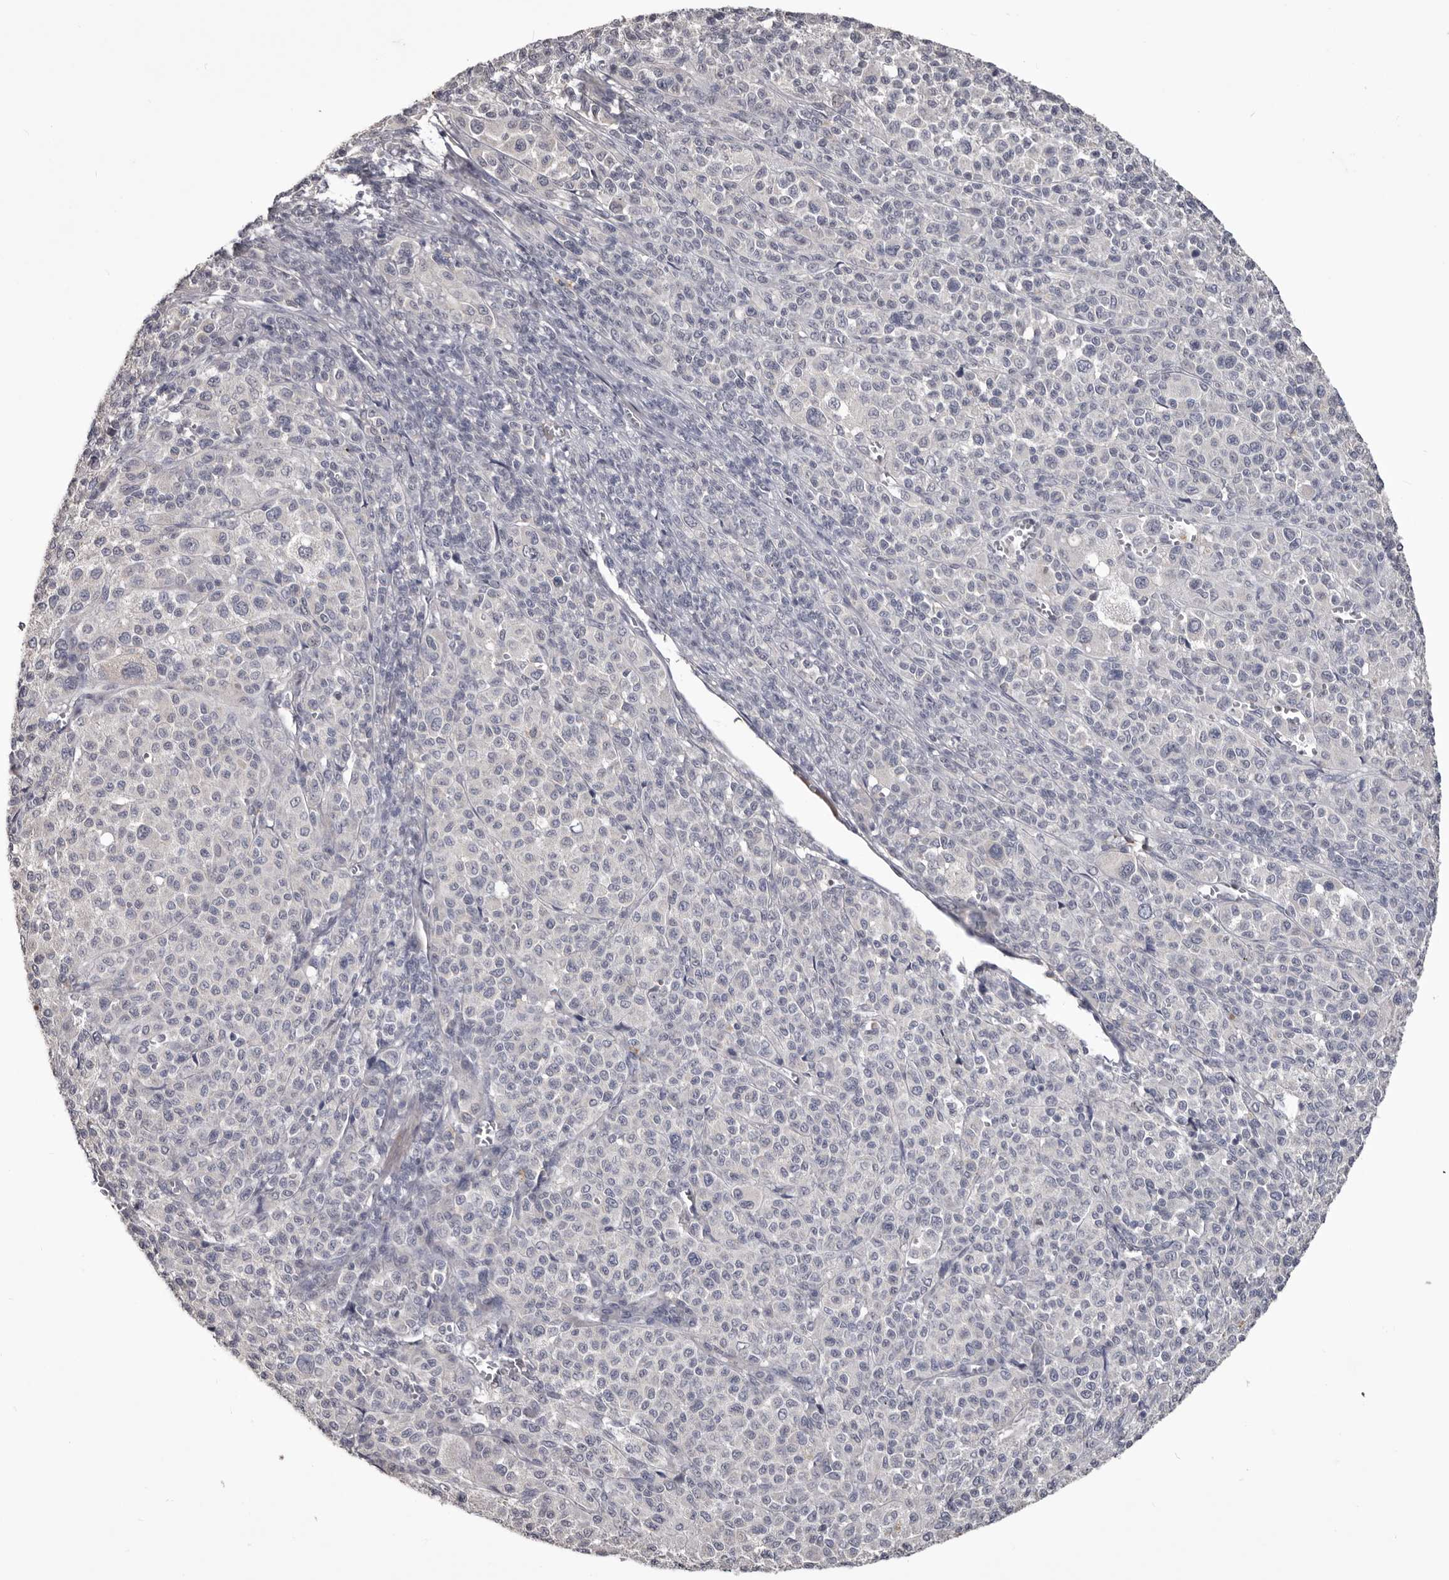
{"staining": {"intensity": "negative", "quantity": "none", "location": "none"}, "tissue": "melanoma", "cell_type": "Tumor cells", "image_type": "cancer", "snomed": [{"axis": "morphology", "description": "Malignant melanoma, Metastatic site"}, {"axis": "topography", "description": "Skin"}], "caption": "Human malignant melanoma (metastatic site) stained for a protein using IHC exhibits no expression in tumor cells.", "gene": "LPAR6", "patient": {"sex": "female", "age": 74}}